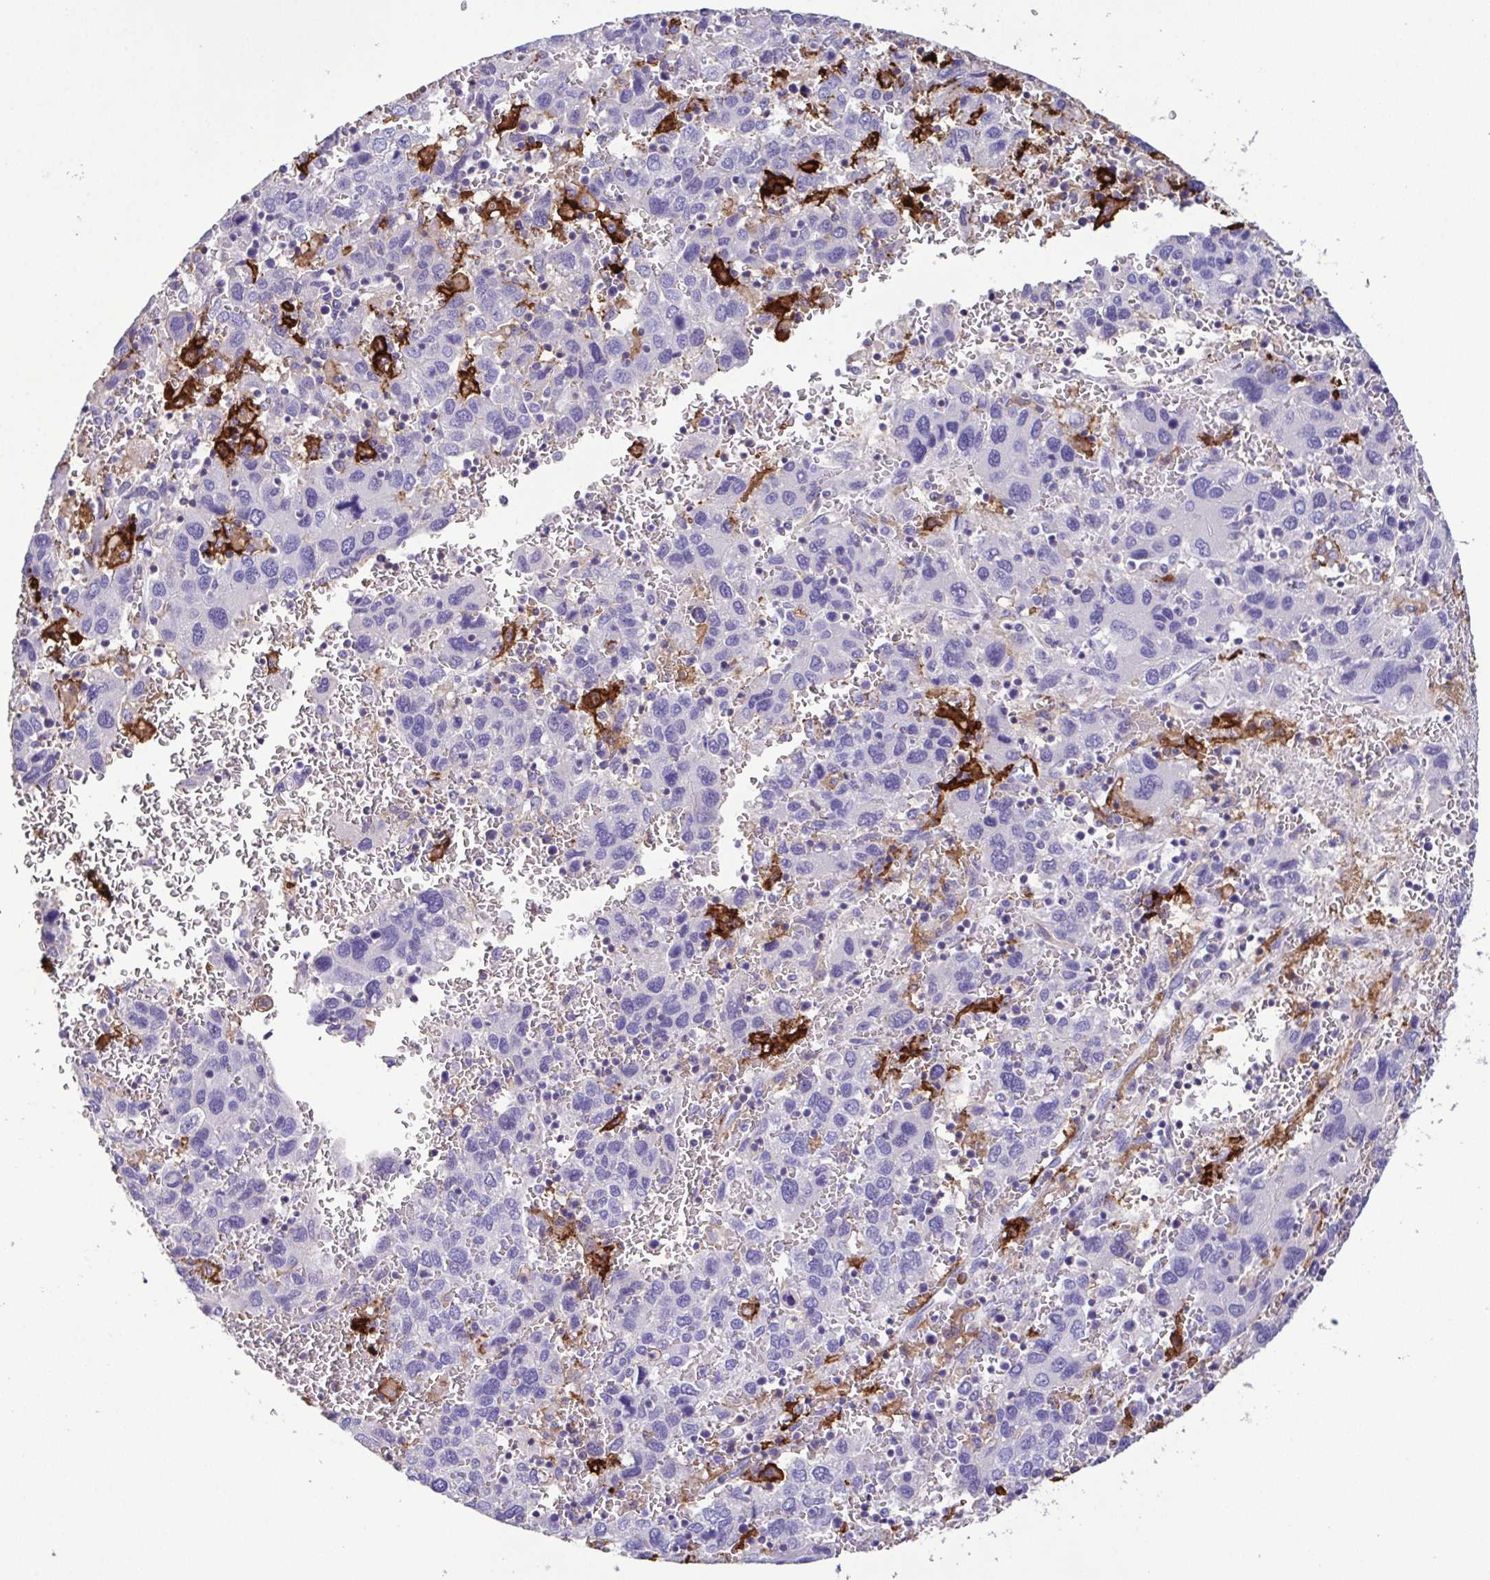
{"staining": {"intensity": "negative", "quantity": "none", "location": "none"}, "tissue": "liver cancer", "cell_type": "Tumor cells", "image_type": "cancer", "snomed": [{"axis": "morphology", "description": "Carcinoma, Hepatocellular, NOS"}, {"axis": "topography", "description": "Liver"}], "caption": "Immunohistochemistry of human liver cancer (hepatocellular carcinoma) reveals no staining in tumor cells.", "gene": "MARCO", "patient": {"sex": "male", "age": 69}}